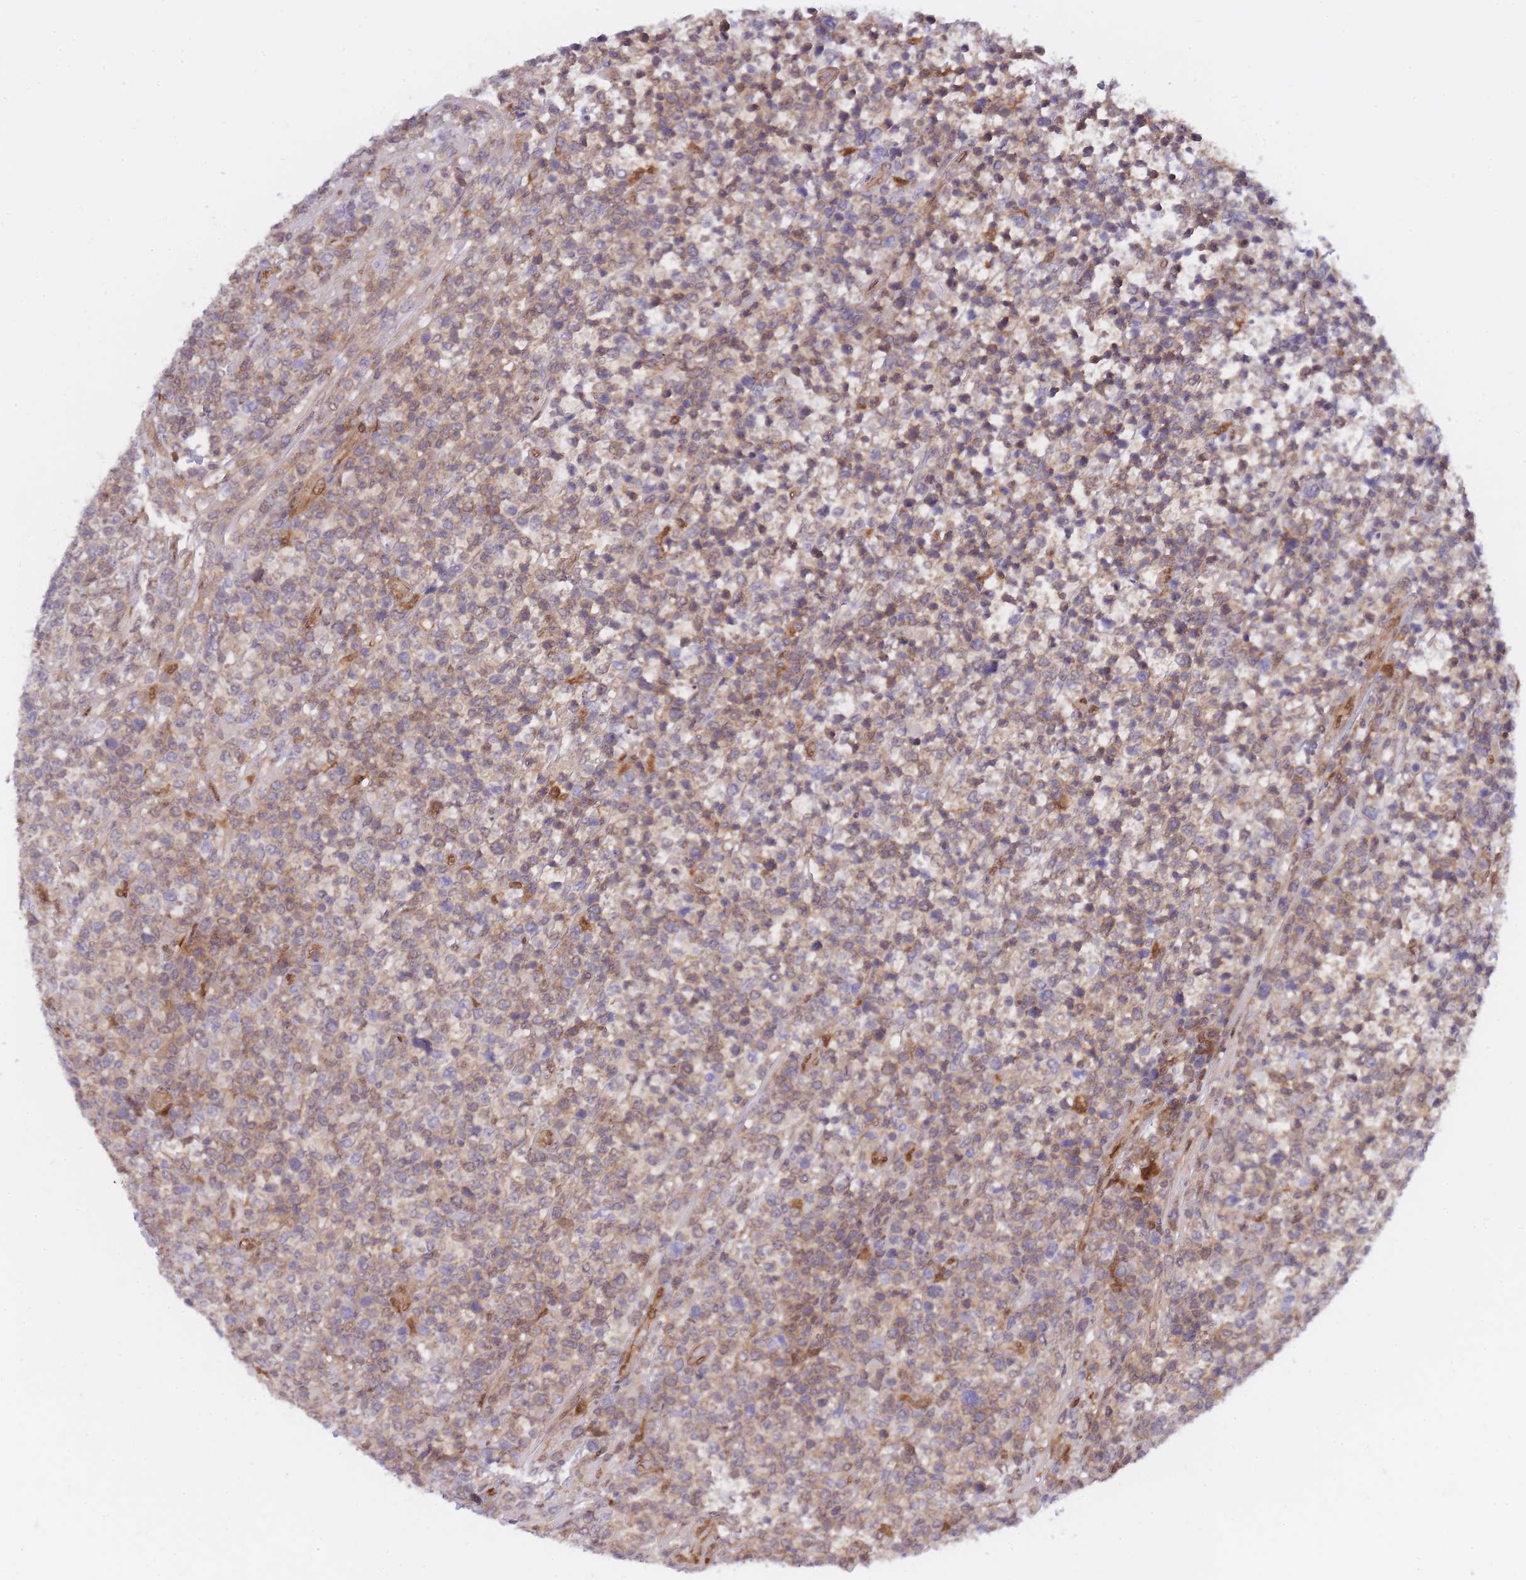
{"staining": {"intensity": "negative", "quantity": "none", "location": "none"}, "tissue": "lymphoma", "cell_type": "Tumor cells", "image_type": "cancer", "snomed": [{"axis": "morphology", "description": "Malignant lymphoma, non-Hodgkin's type, High grade"}, {"axis": "topography", "description": "Soft tissue"}], "caption": "DAB (3,3'-diaminobenzidine) immunohistochemical staining of high-grade malignant lymphoma, non-Hodgkin's type reveals no significant expression in tumor cells.", "gene": "NSFL1C", "patient": {"sex": "female", "age": 56}}